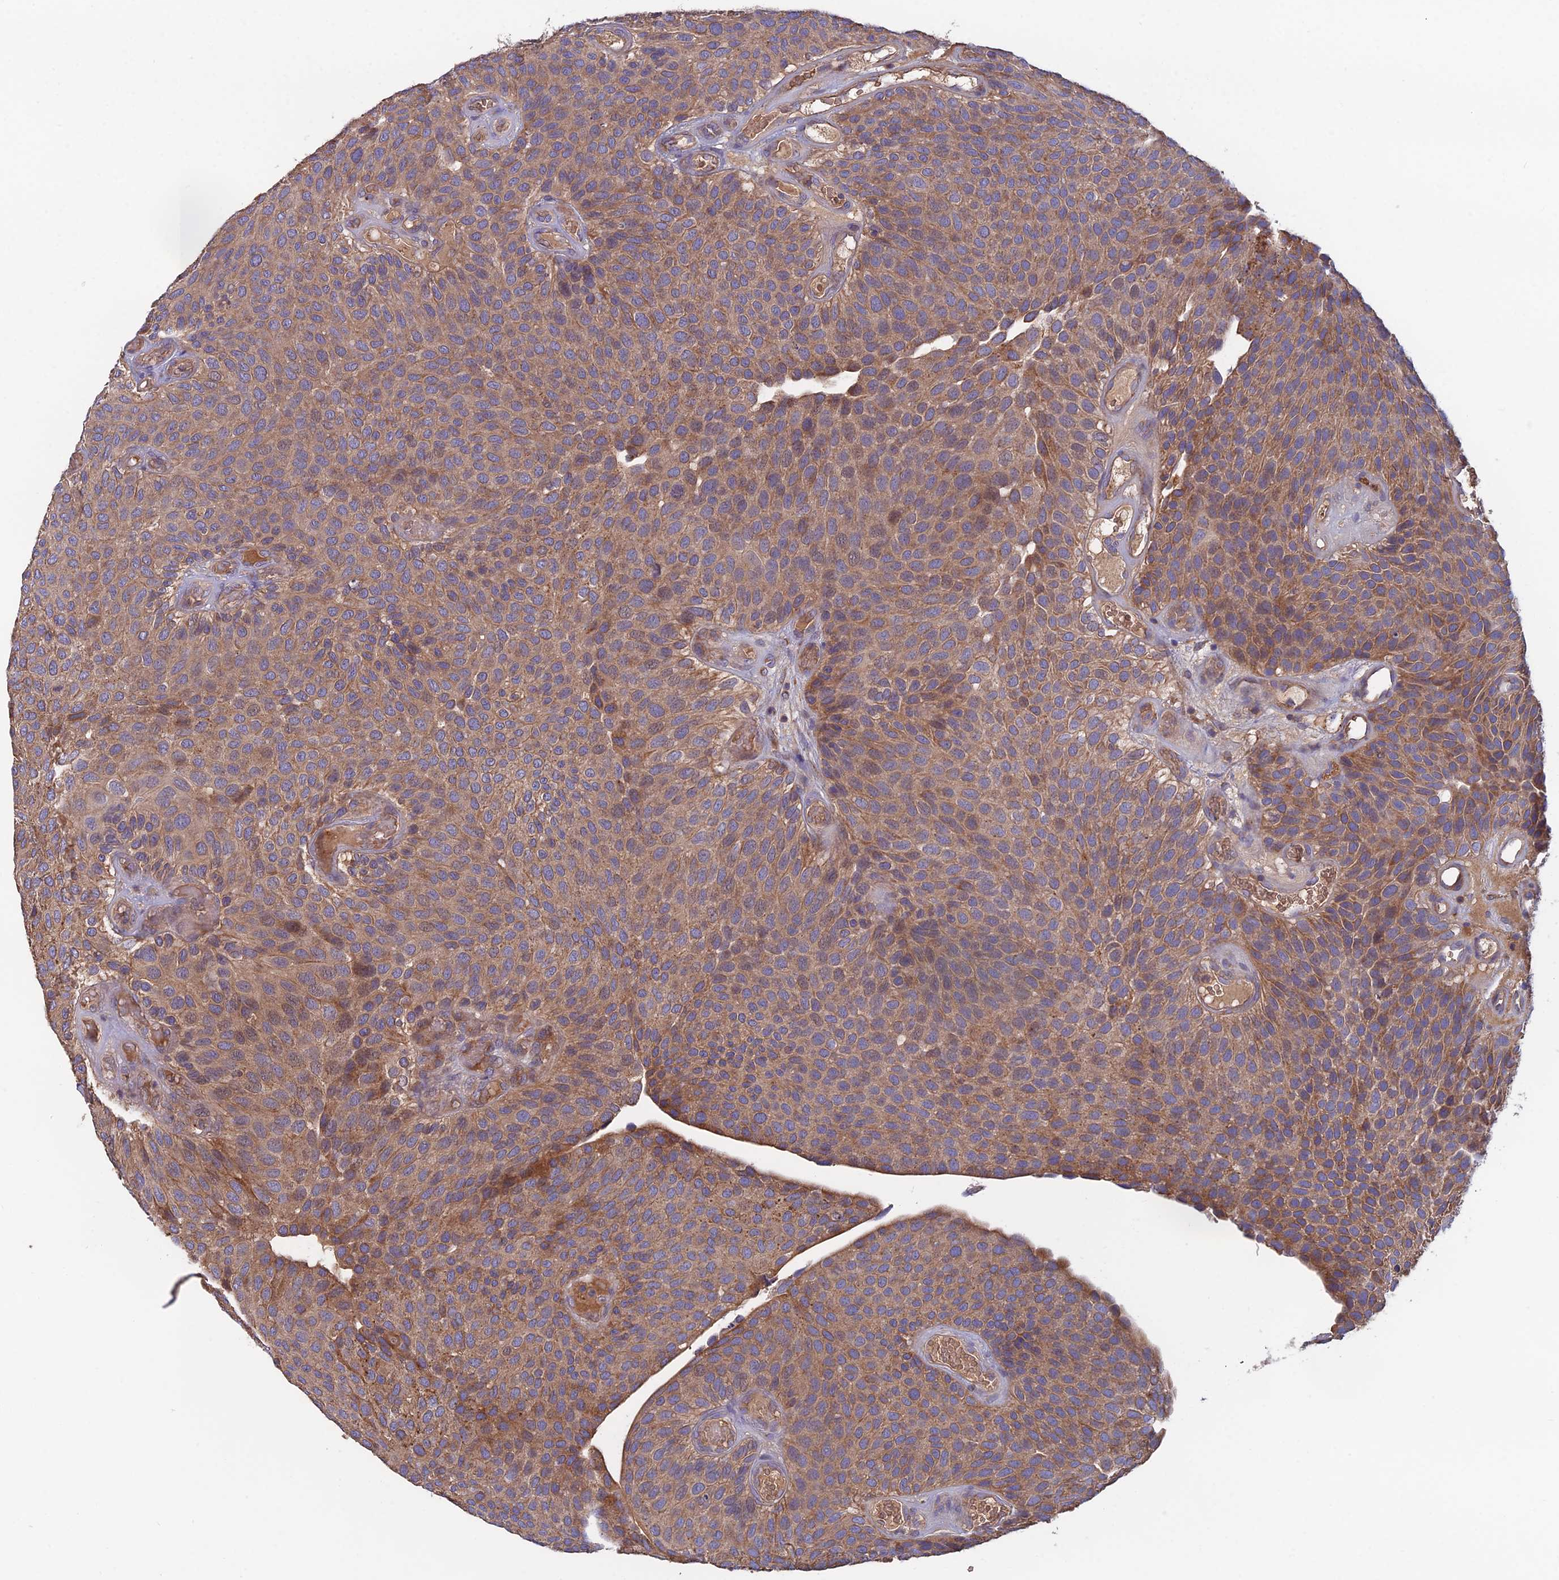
{"staining": {"intensity": "moderate", "quantity": ">75%", "location": "cytoplasmic/membranous"}, "tissue": "urothelial cancer", "cell_type": "Tumor cells", "image_type": "cancer", "snomed": [{"axis": "morphology", "description": "Urothelial carcinoma, Low grade"}, {"axis": "topography", "description": "Urinary bladder"}], "caption": "IHC staining of urothelial cancer, which displays medium levels of moderate cytoplasmic/membranous positivity in about >75% of tumor cells indicating moderate cytoplasmic/membranous protein positivity. The staining was performed using DAB (3,3'-diaminobenzidine) (brown) for protein detection and nuclei were counterstained in hematoxylin (blue).", "gene": "GALR2", "patient": {"sex": "male", "age": 89}}